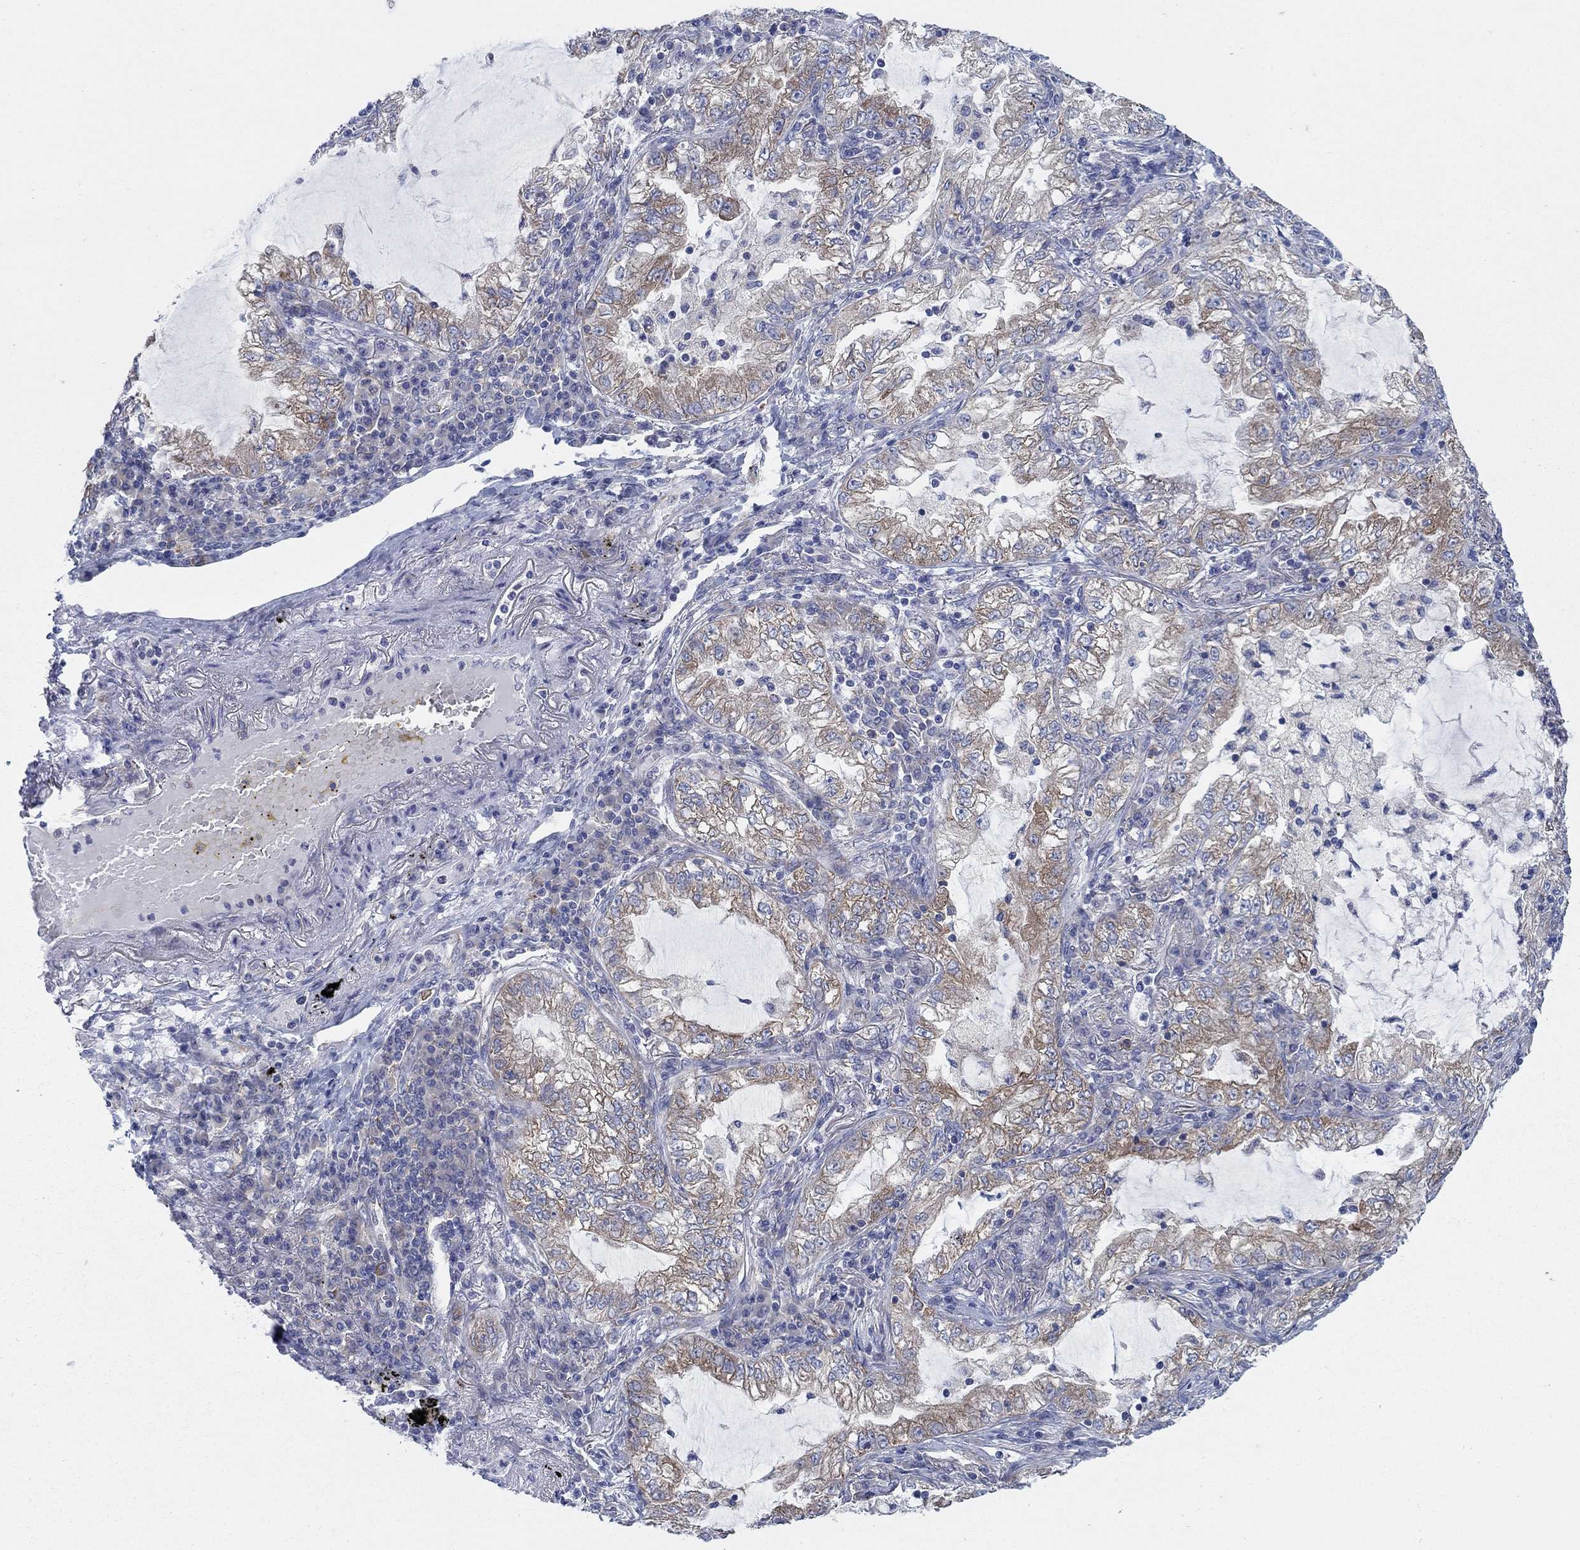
{"staining": {"intensity": "moderate", "quantity": "25%-75%", "location": "cytoplasmic/membranous"}, "tissue": "lung cancer", "cell_type": "Tumor cells", "image_type": "cancer", "snomed": [{"axis": "morphology", "description": "Adenocarcinoma, NOS"}, {"axis": "topography", "description": "Lung"}], "caption": "Immunohistochemical staining of lung cancer displays medium levels of moderate cytoplasmic/membranous positivity in approximately 25%-75% of tumor cells.", "gene": "TMEM59", "patient": {"sex": "female", "age": 73}}